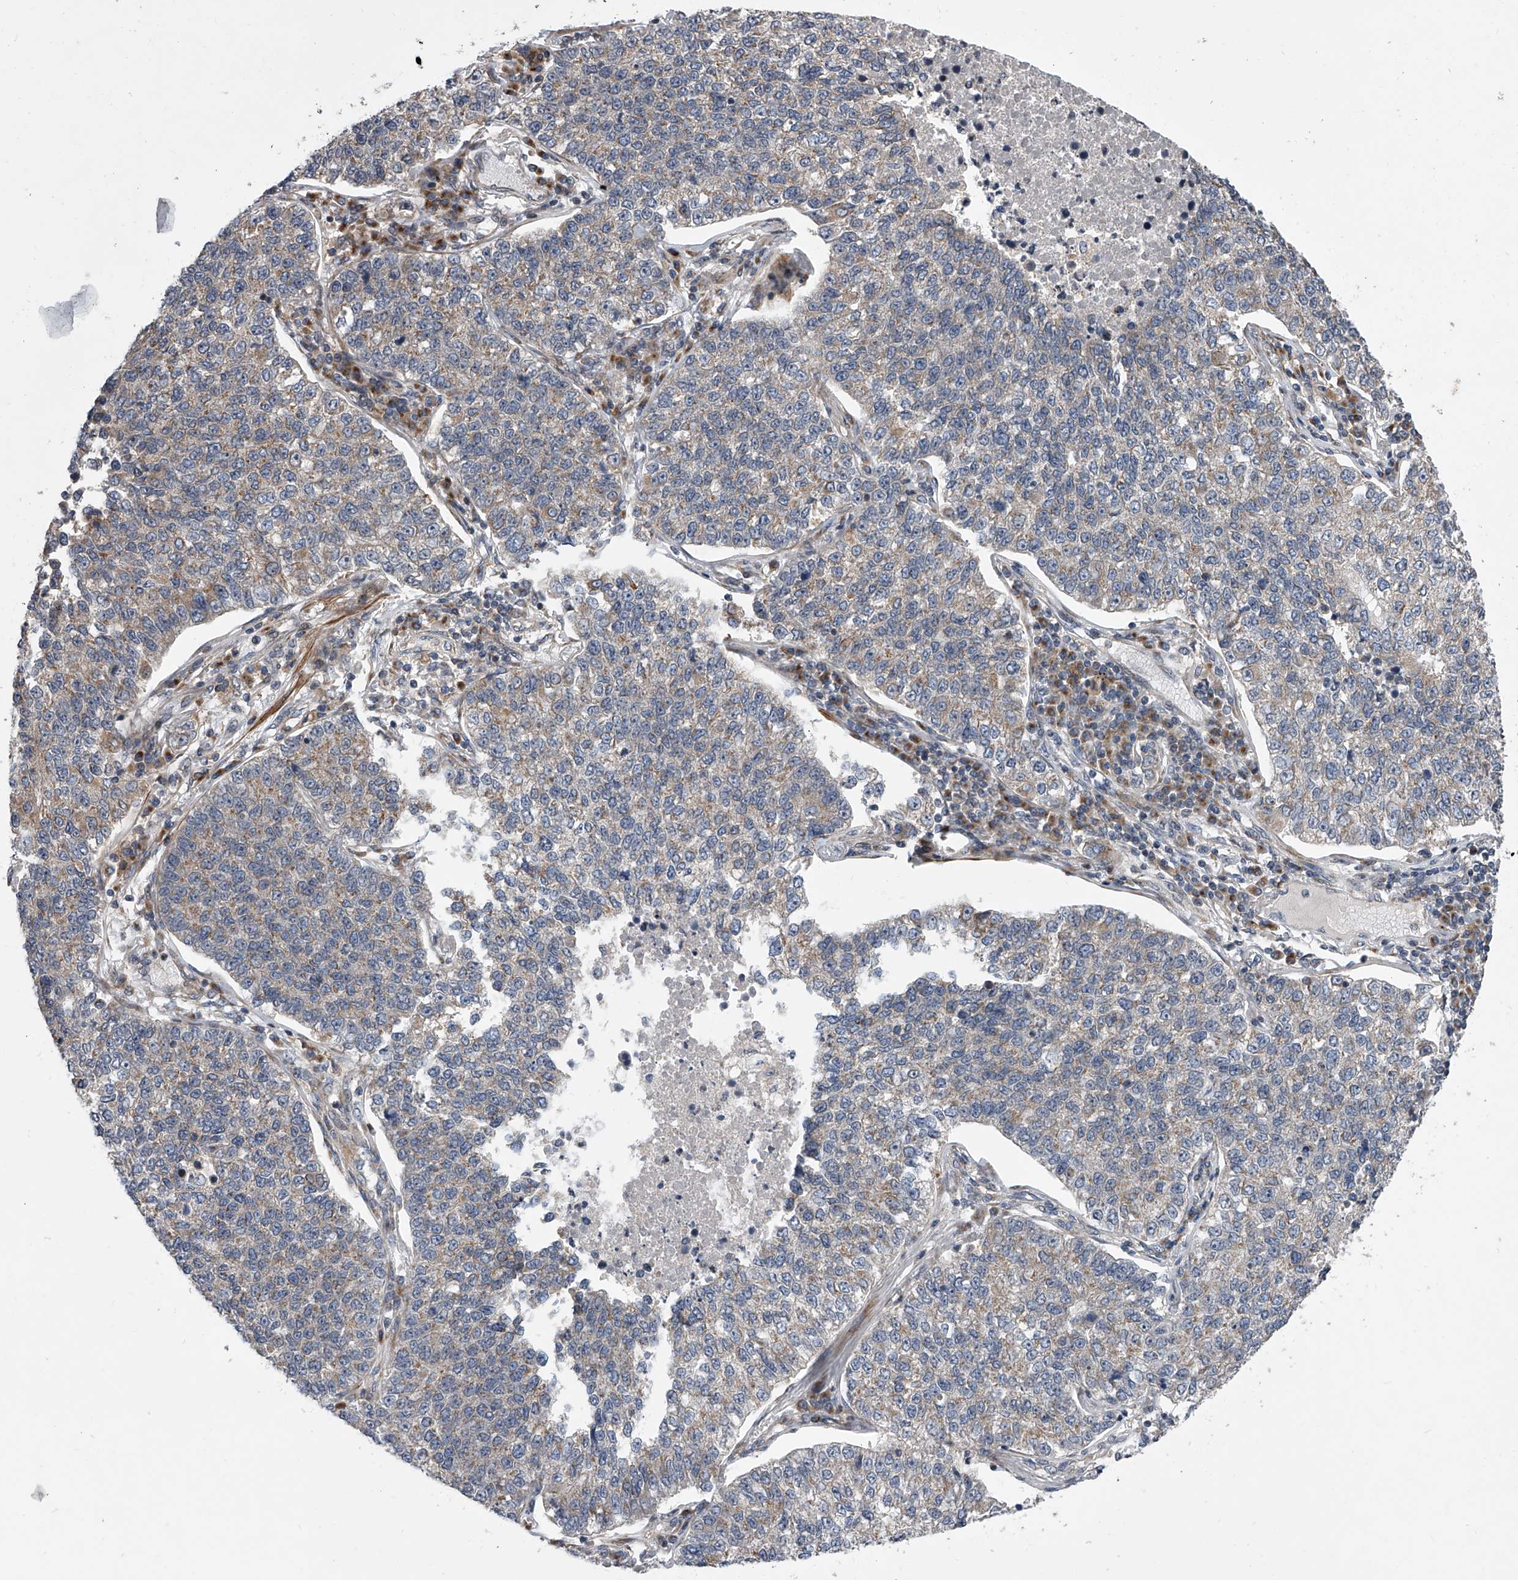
{"staining": {"intensity": "negative", "quantity": "none", "location": "none"}, "tissue": "lung cancer", "cell_type": "Tumor cells", "image_type": "cancer", "snomed": [{"axis": "morphology", "description": "Adenocarcinoma, NOS"}, {"axis": "topography", "description": "Lung"}], "caption": "The IHC micrograph has no significant staining in tumor cells of adenocarcinoma (lung) tissue.", "gene": "DLGAP2", "patient": {"sex": "male", "age": 49}}